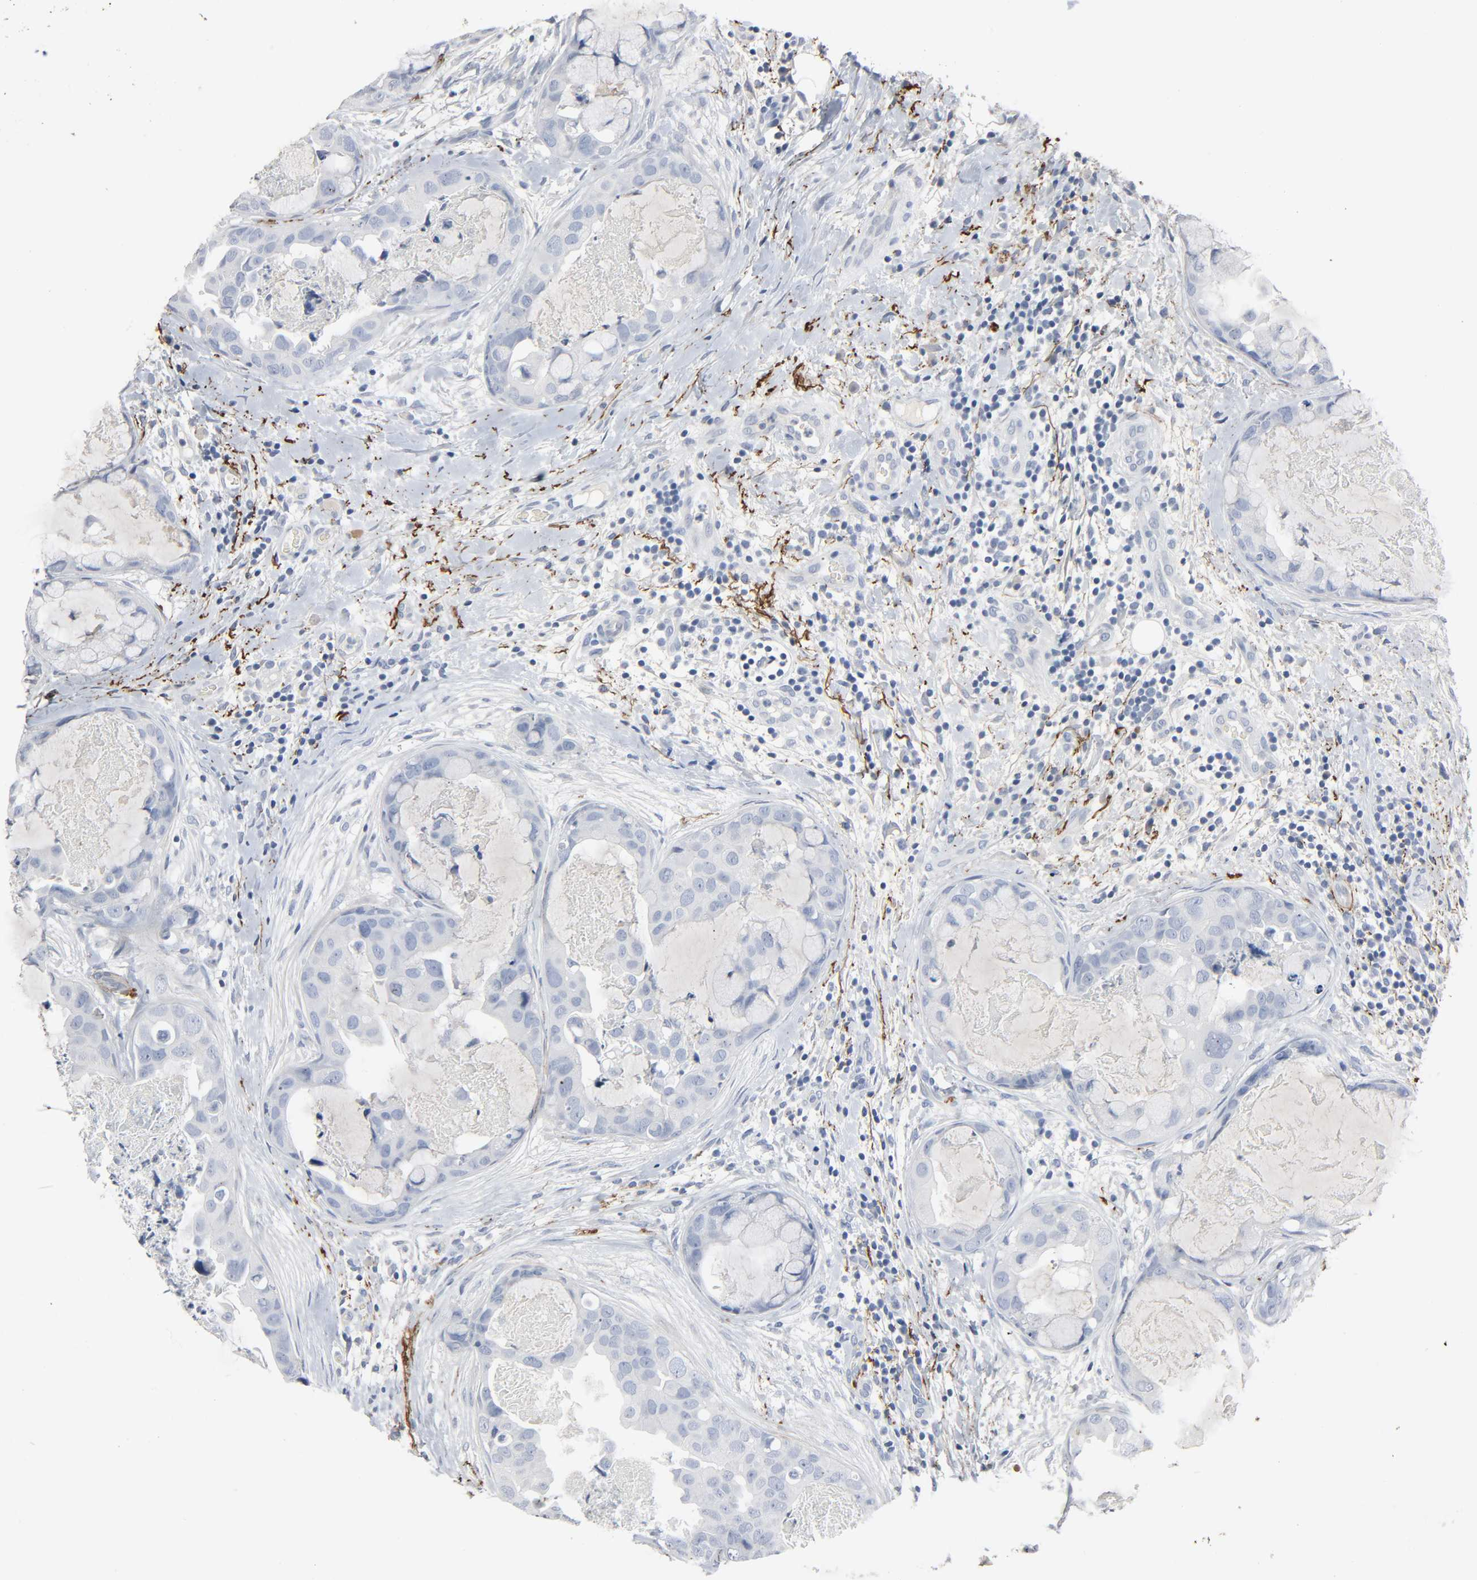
{"staining": {"intensity": "negative", "quantity": "none", "location": "none"}, "tissue": "breast cancer", "cell_type": "Tumor cells", "image_type": "cancer", "snomed": [{"axis": "morphology", "description": "Duct carcinoma"}, {"axis": "topography", "description": "Breast"}], "caption": "Breast cancer (intraductal carcinoma) was stained to show a protein in brown. There is no significant positivity in tumor cells. (DAB immunohistochemistry visualized using brightfield microscopy, high magnification).", "gene": "FBLN5", "patient": {"sex": "female", "age": 40}}